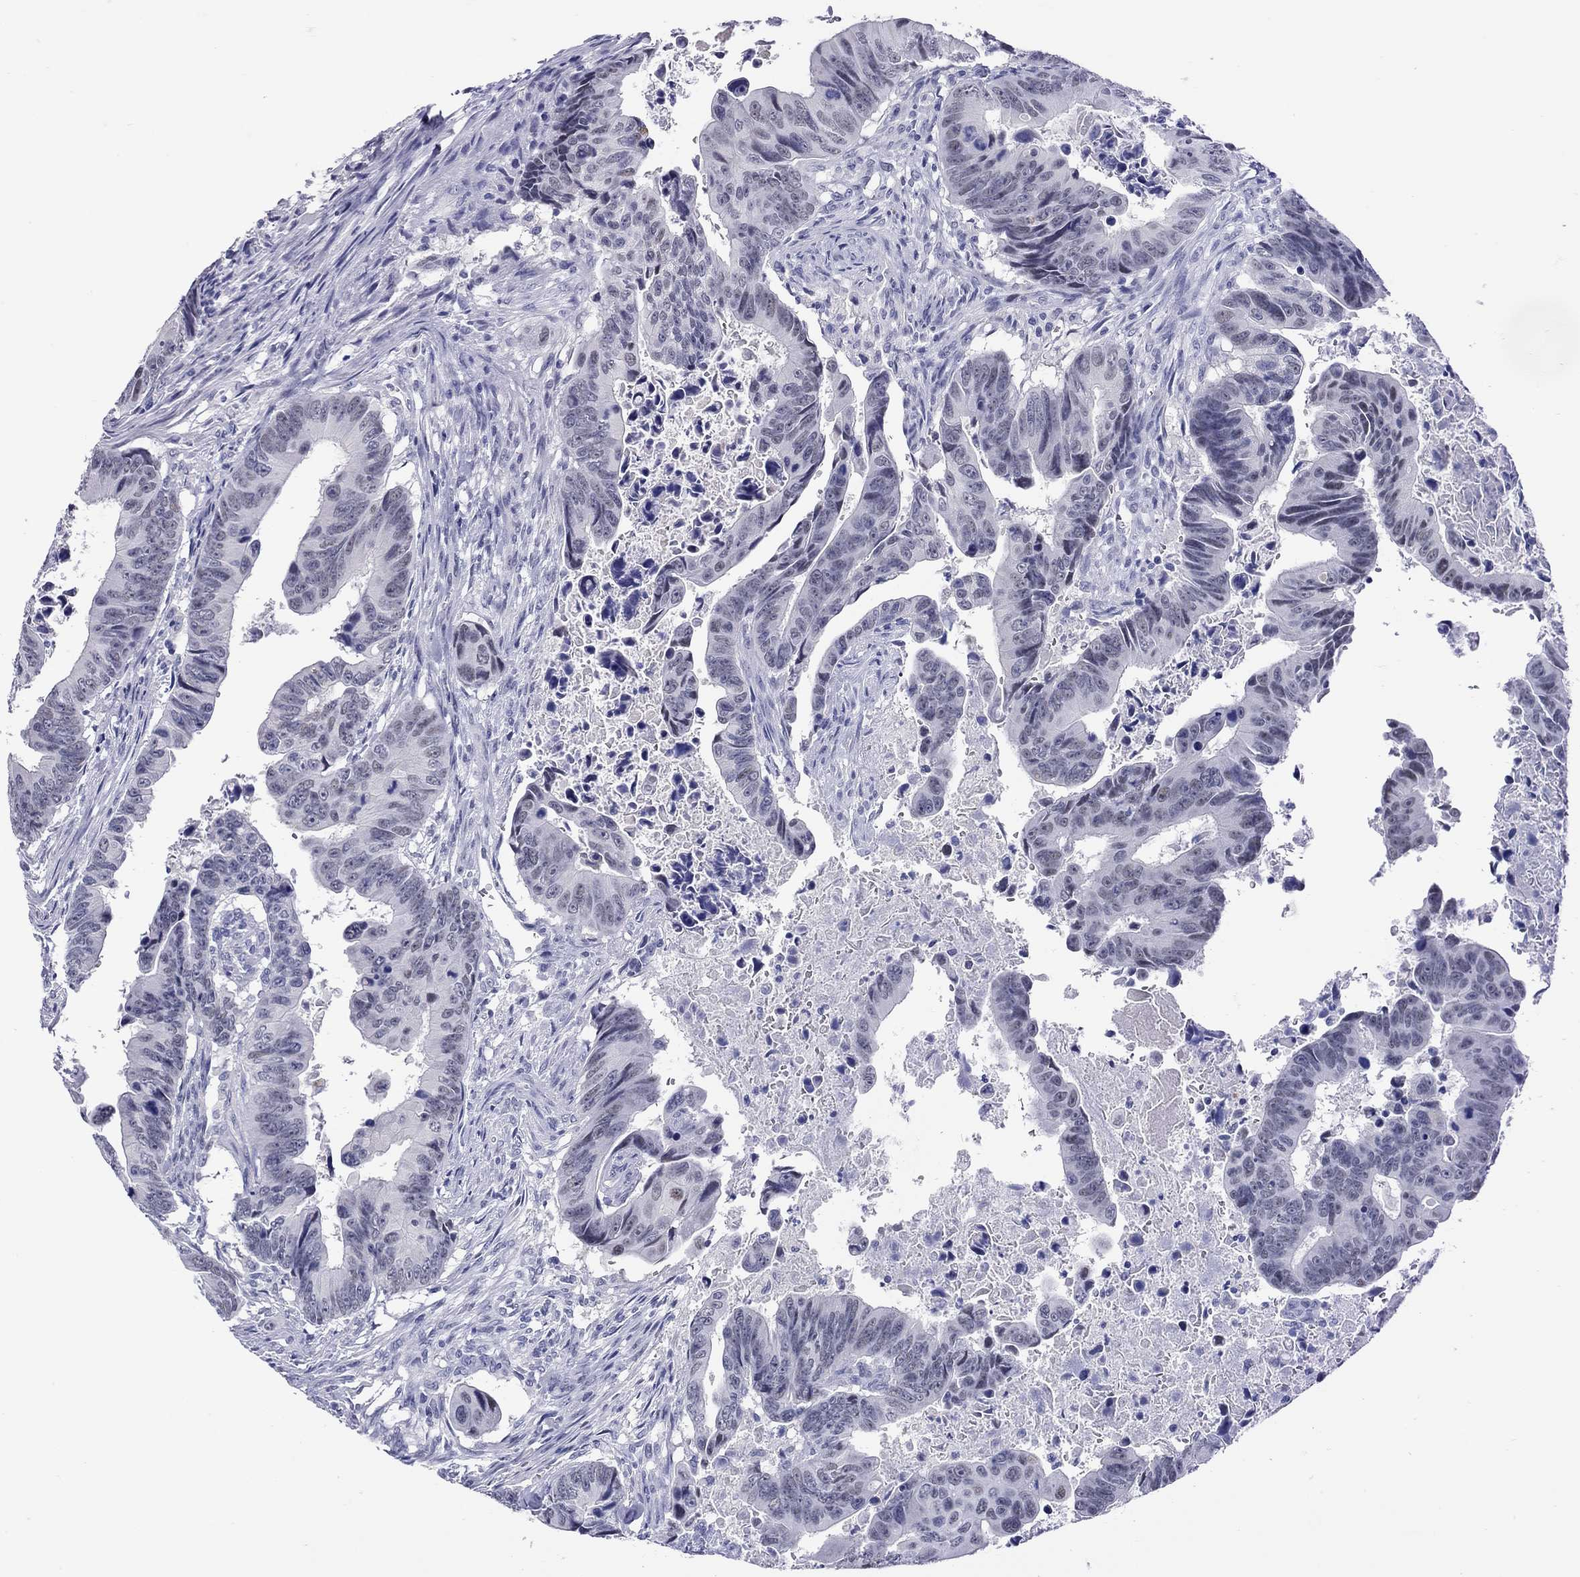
{"staining": {"intensity": "negative", "quantity": "none", "location": "none"}, "tissue": "colorectal cancer", "cell_type": "Tumor cells", "image_type": "cancer", "snomed": [{"axis": "morphology", "description": "Adenocarcinoma, NOS"}, {"axis": "topography", "description": "Colon"}], "caption": "Tumor cells are negative for protein expression in human colorectal cancer.", "gene": "CHRNB3", "patient": {"sex": "female", "age": 87}}